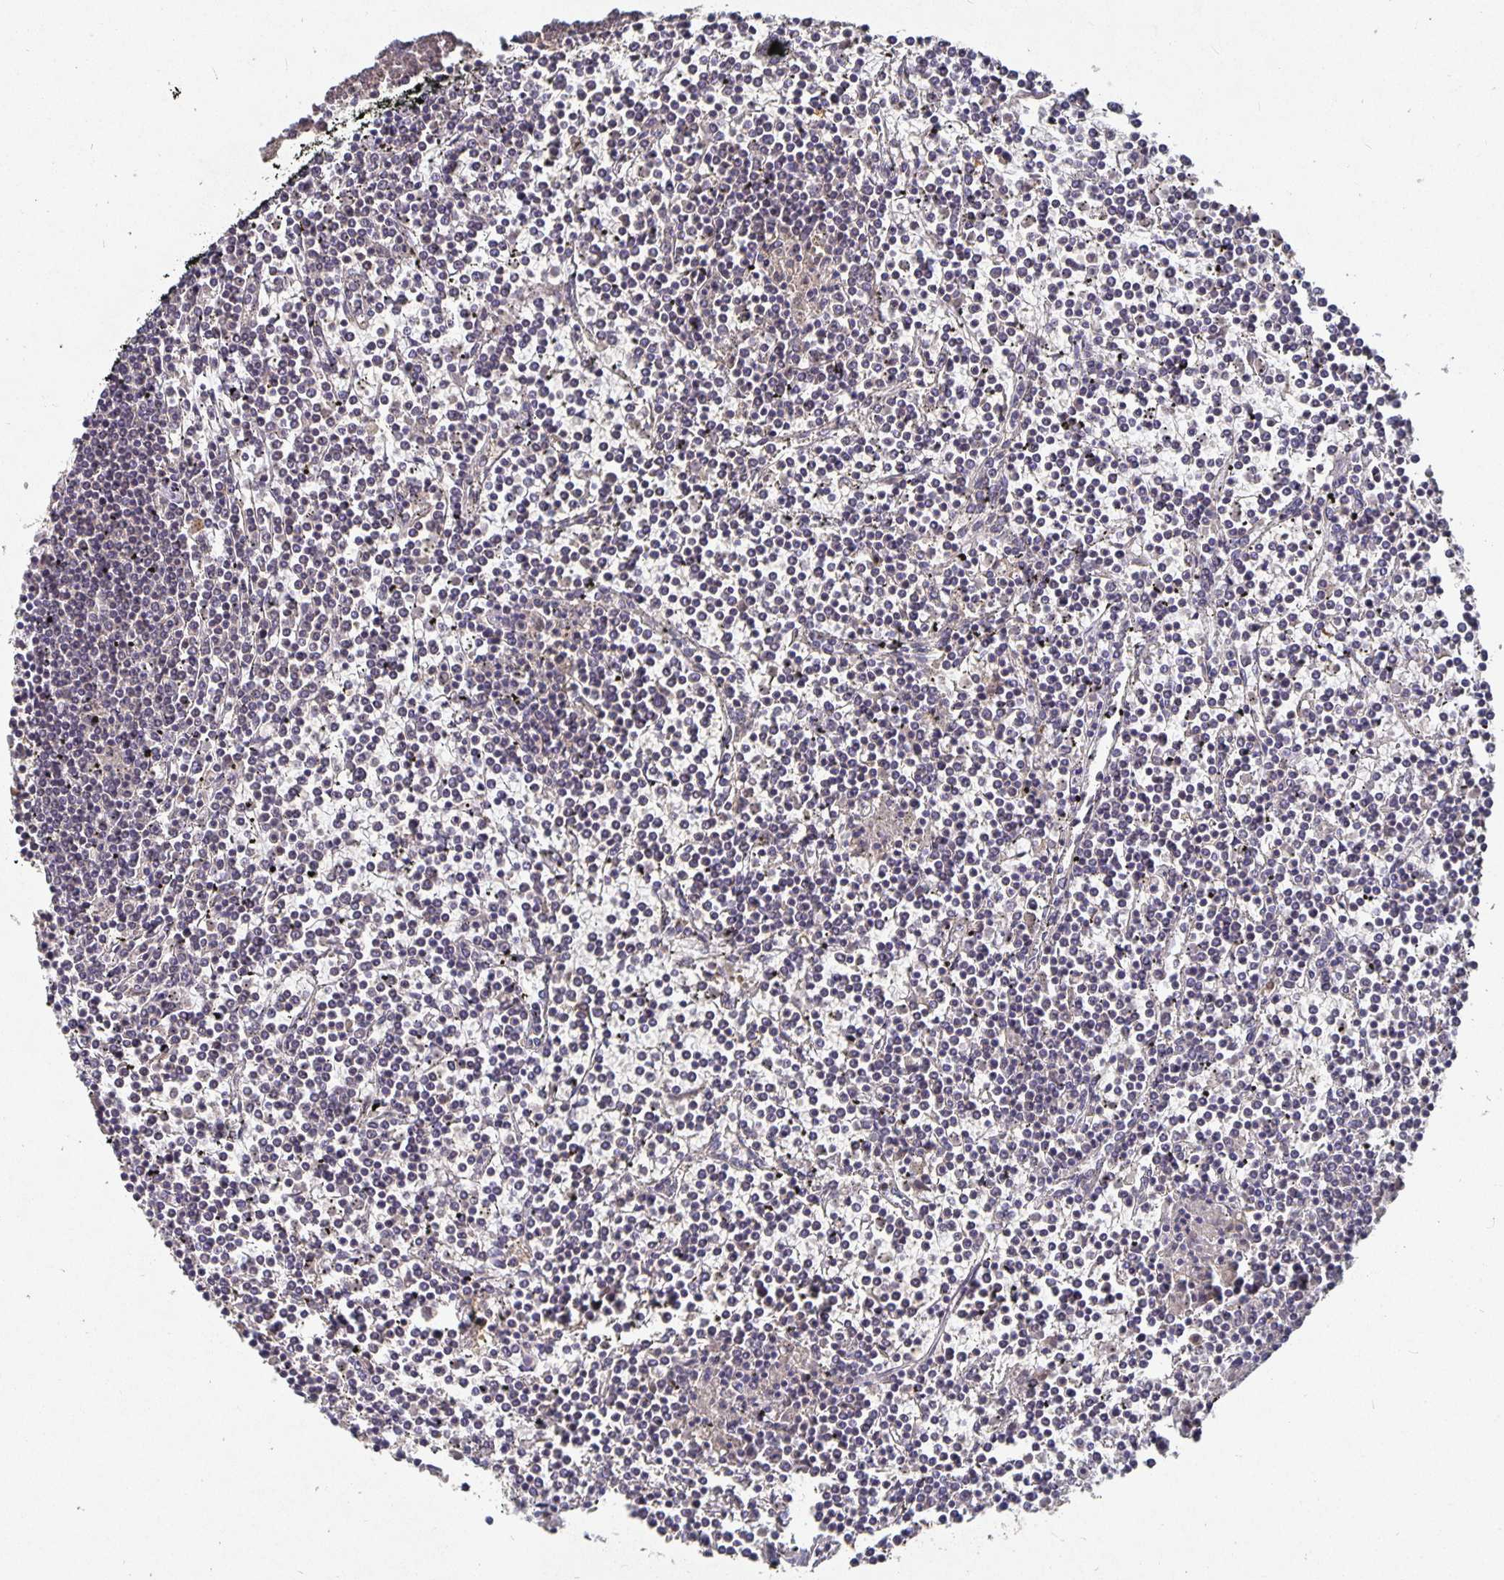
{"staining": {"intensity": "negative", "quantity": "none", "location": "none"}, "tissue": "lymphoma", "cell_type": "Tumor cells", "image_type": "cancer", "snomed": [{"axis": "morphology", "description": "Malignant lymphoma, non-Hodgkin's type, Low grade"}, {"axis": "topography", "description": "Spleen"}], "caption": "Tumor cells show no significant positivity in low-grade malignant lymphoma, non-Hodgkin's type. (DAB immunohistochemistry (IHC) with hematoxylin counter stain).", "gene": "HEPN1", "patient": {"sex": "female", "age": 19}}